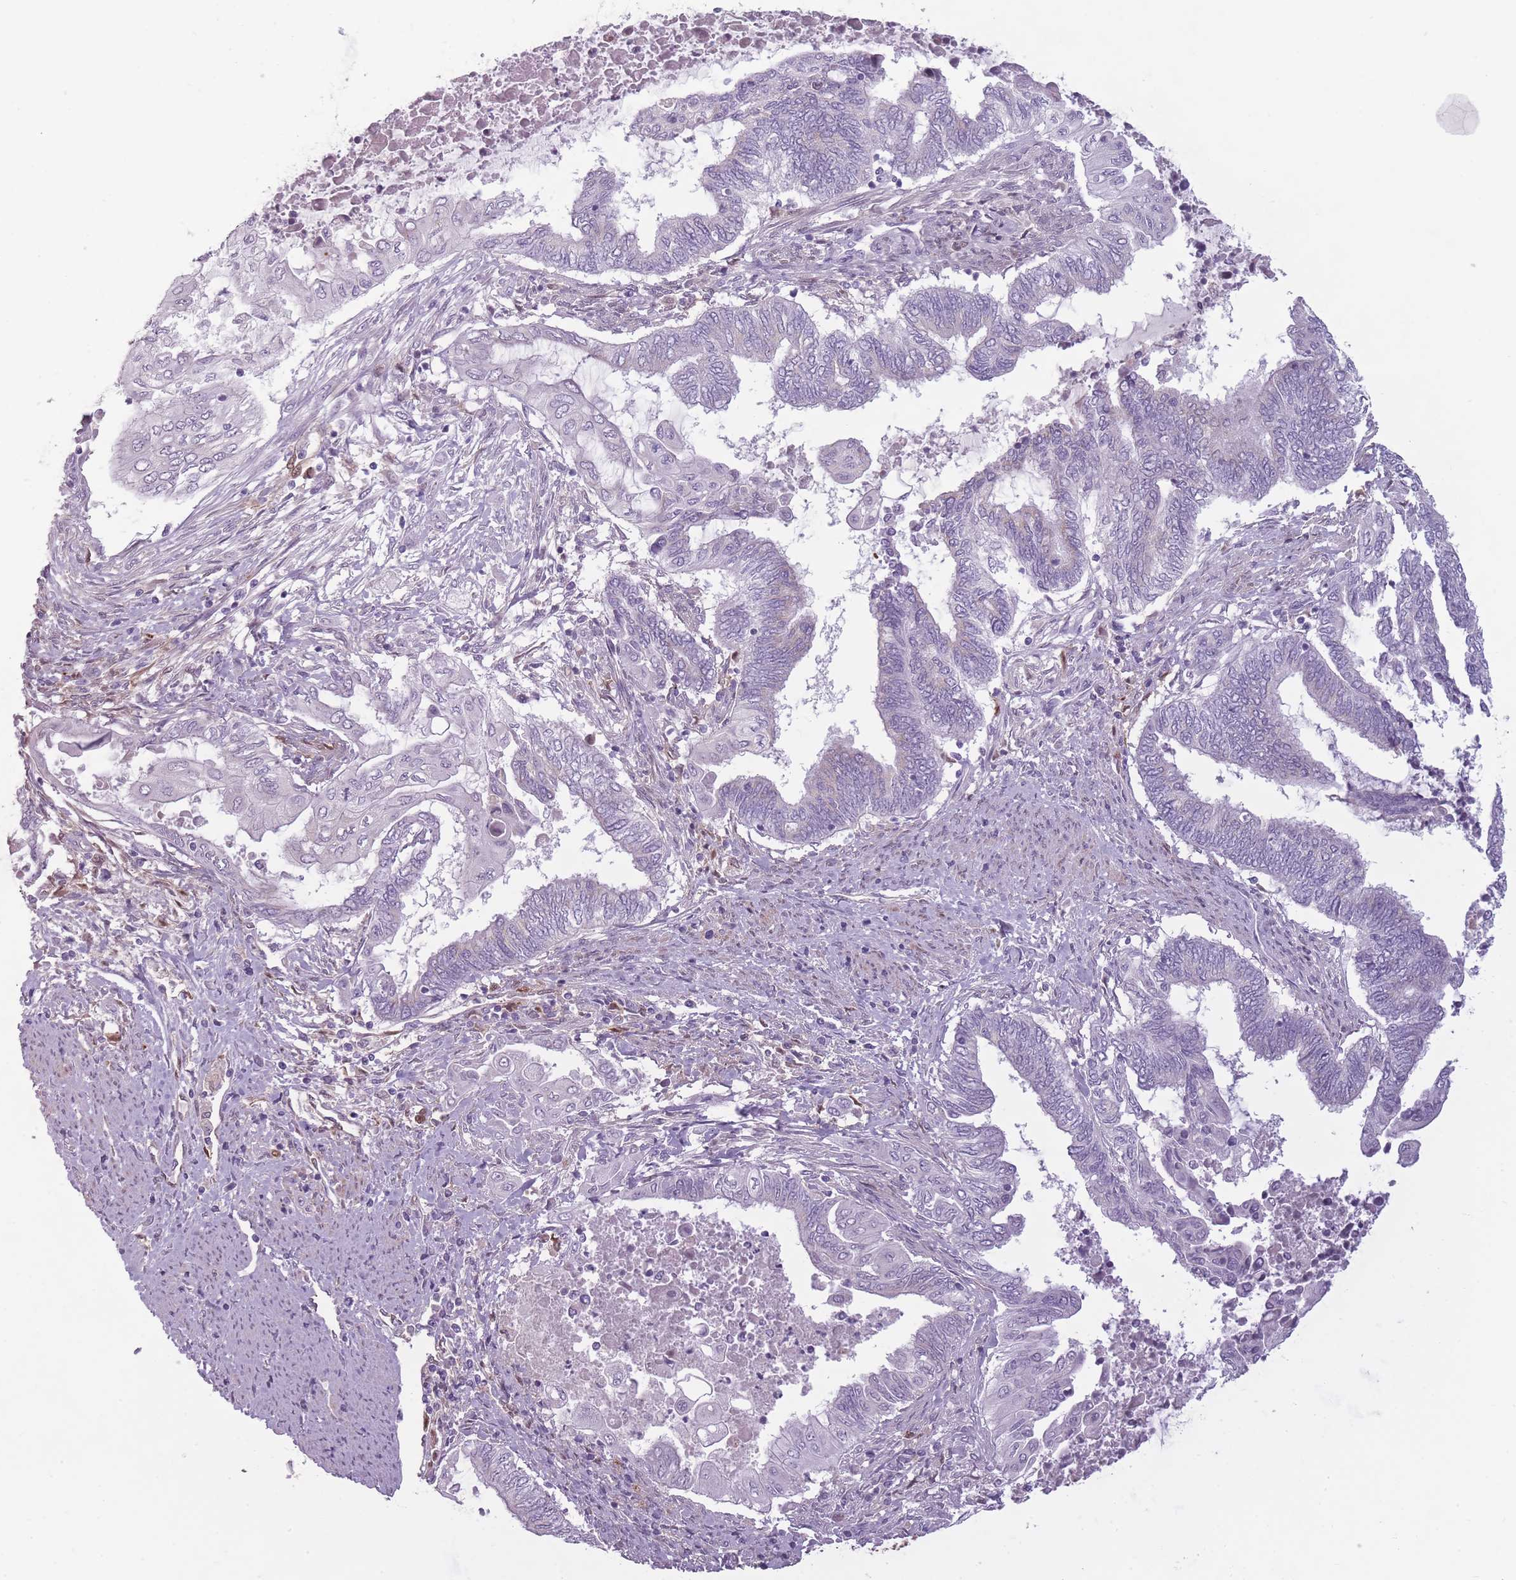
{"staining": {"intensity": "negative", "quantity": "none", "location": "none"}, "tissue": "endometrial cancer", "cell_type": "Tumor cells", "image_type": "cancer", "snomed": [{"axis": "morphology", "description": "Adenocarcinoma, NOS"}, {"axis": "topography", "description": "Uterus"}, {"axis": "topography", "description": "Endometrium"}], "caption": "Tumor cells show no significant staining in adenocarcinoma (endometrial).", "gene": "LGALS9", "patient": {"sex": "female", "age": 70}}